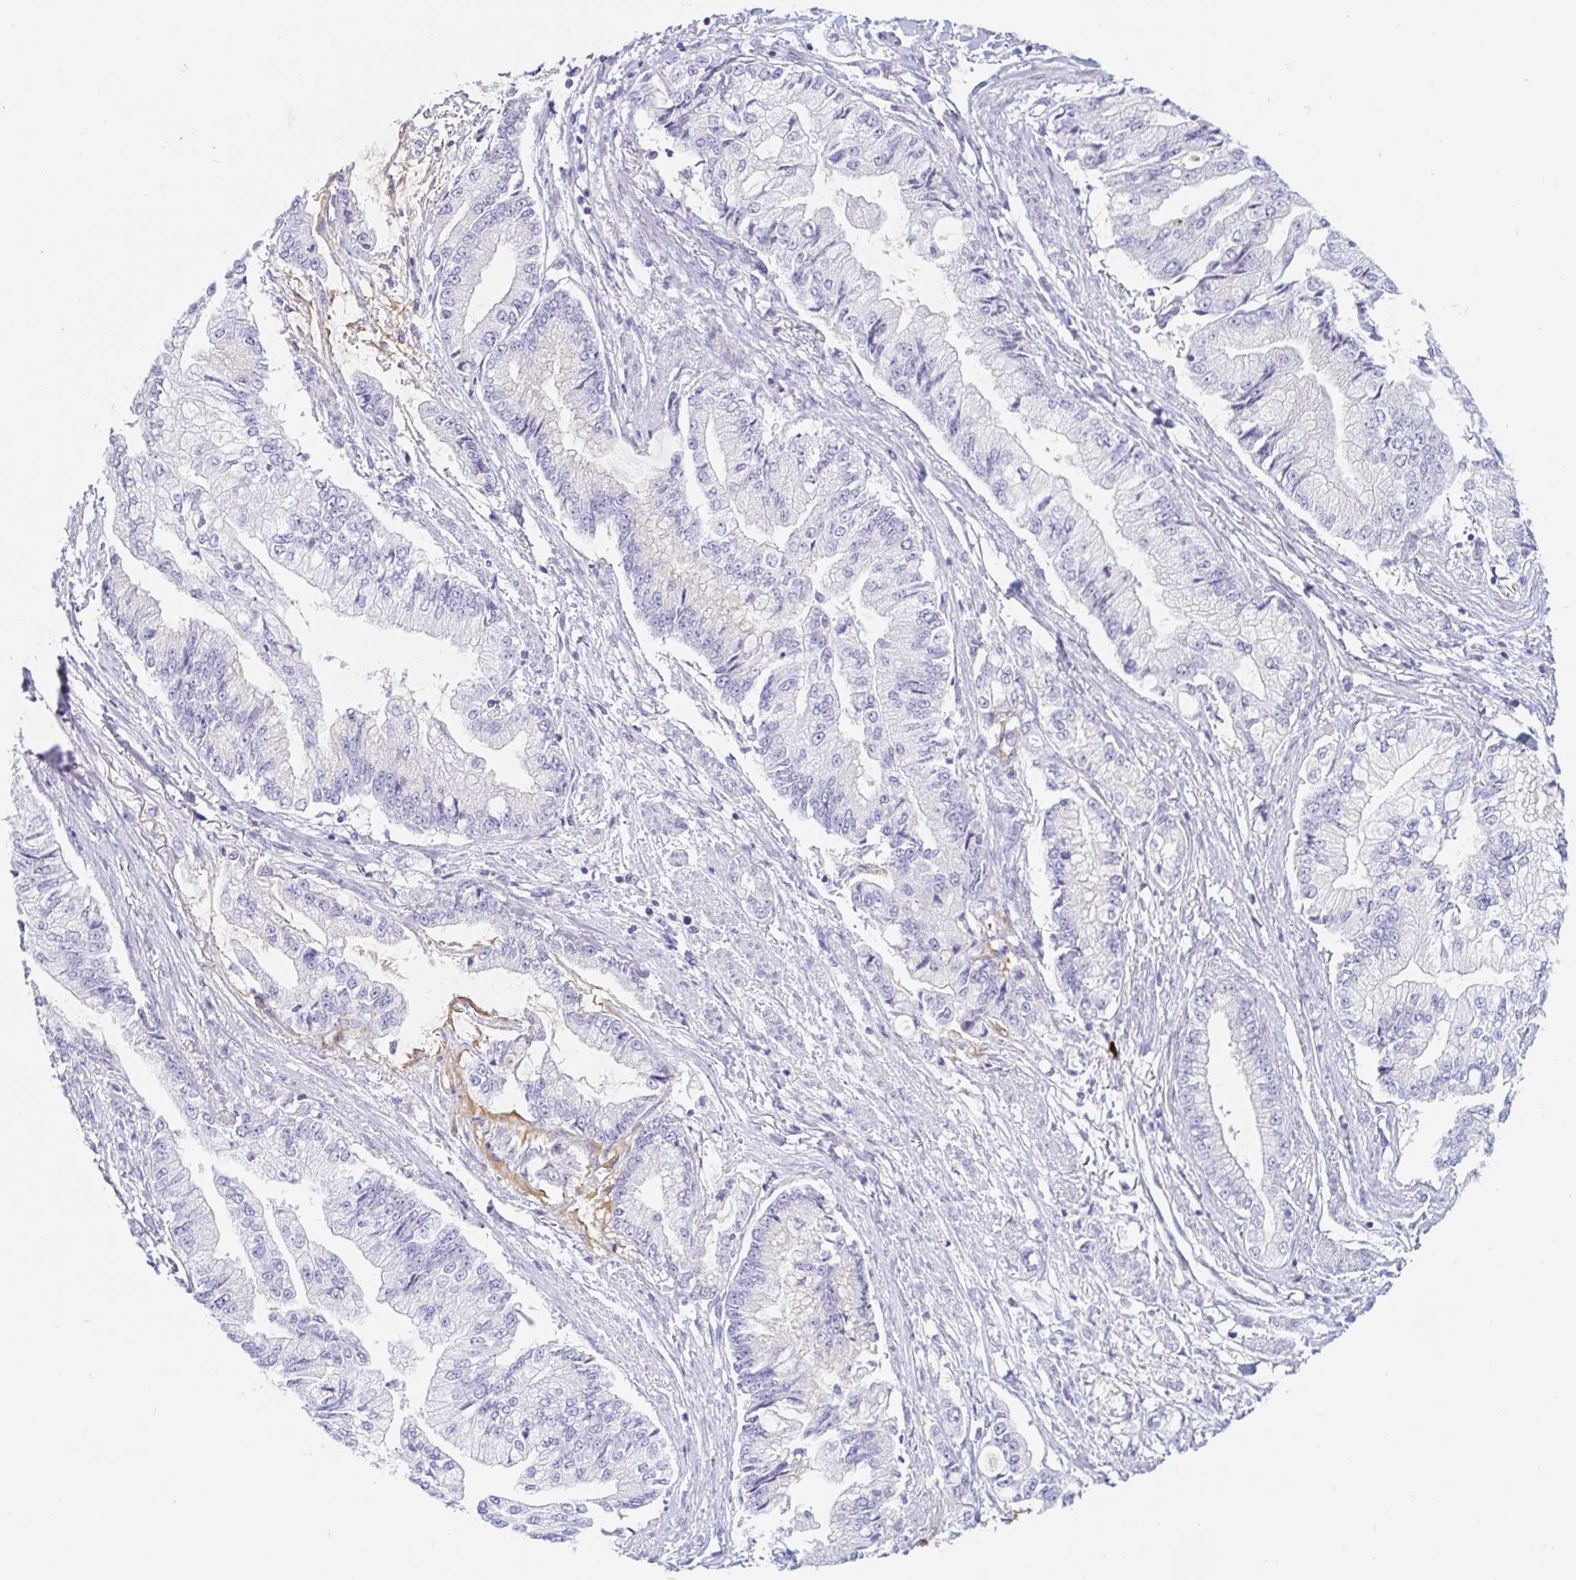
{"staining": {"intensity": "negative", "quantity": "none", "location": "none"}, "tissue": "stomach cancer", "cell_type": "Tumor cells", "image_type": "cancer", "snomed": [{"axis": "morphology", "description": "Adenocarcinoma, NOS"}, {"axis": "topography", "description": "Stomach, upper"}], "caption": "Stomach adenocarcinoma was stained to show a protein in brown. There is no significant positivity in tumor cells.", "gene": "TEX44", "patient": {"sex": "female", "age": 74}}